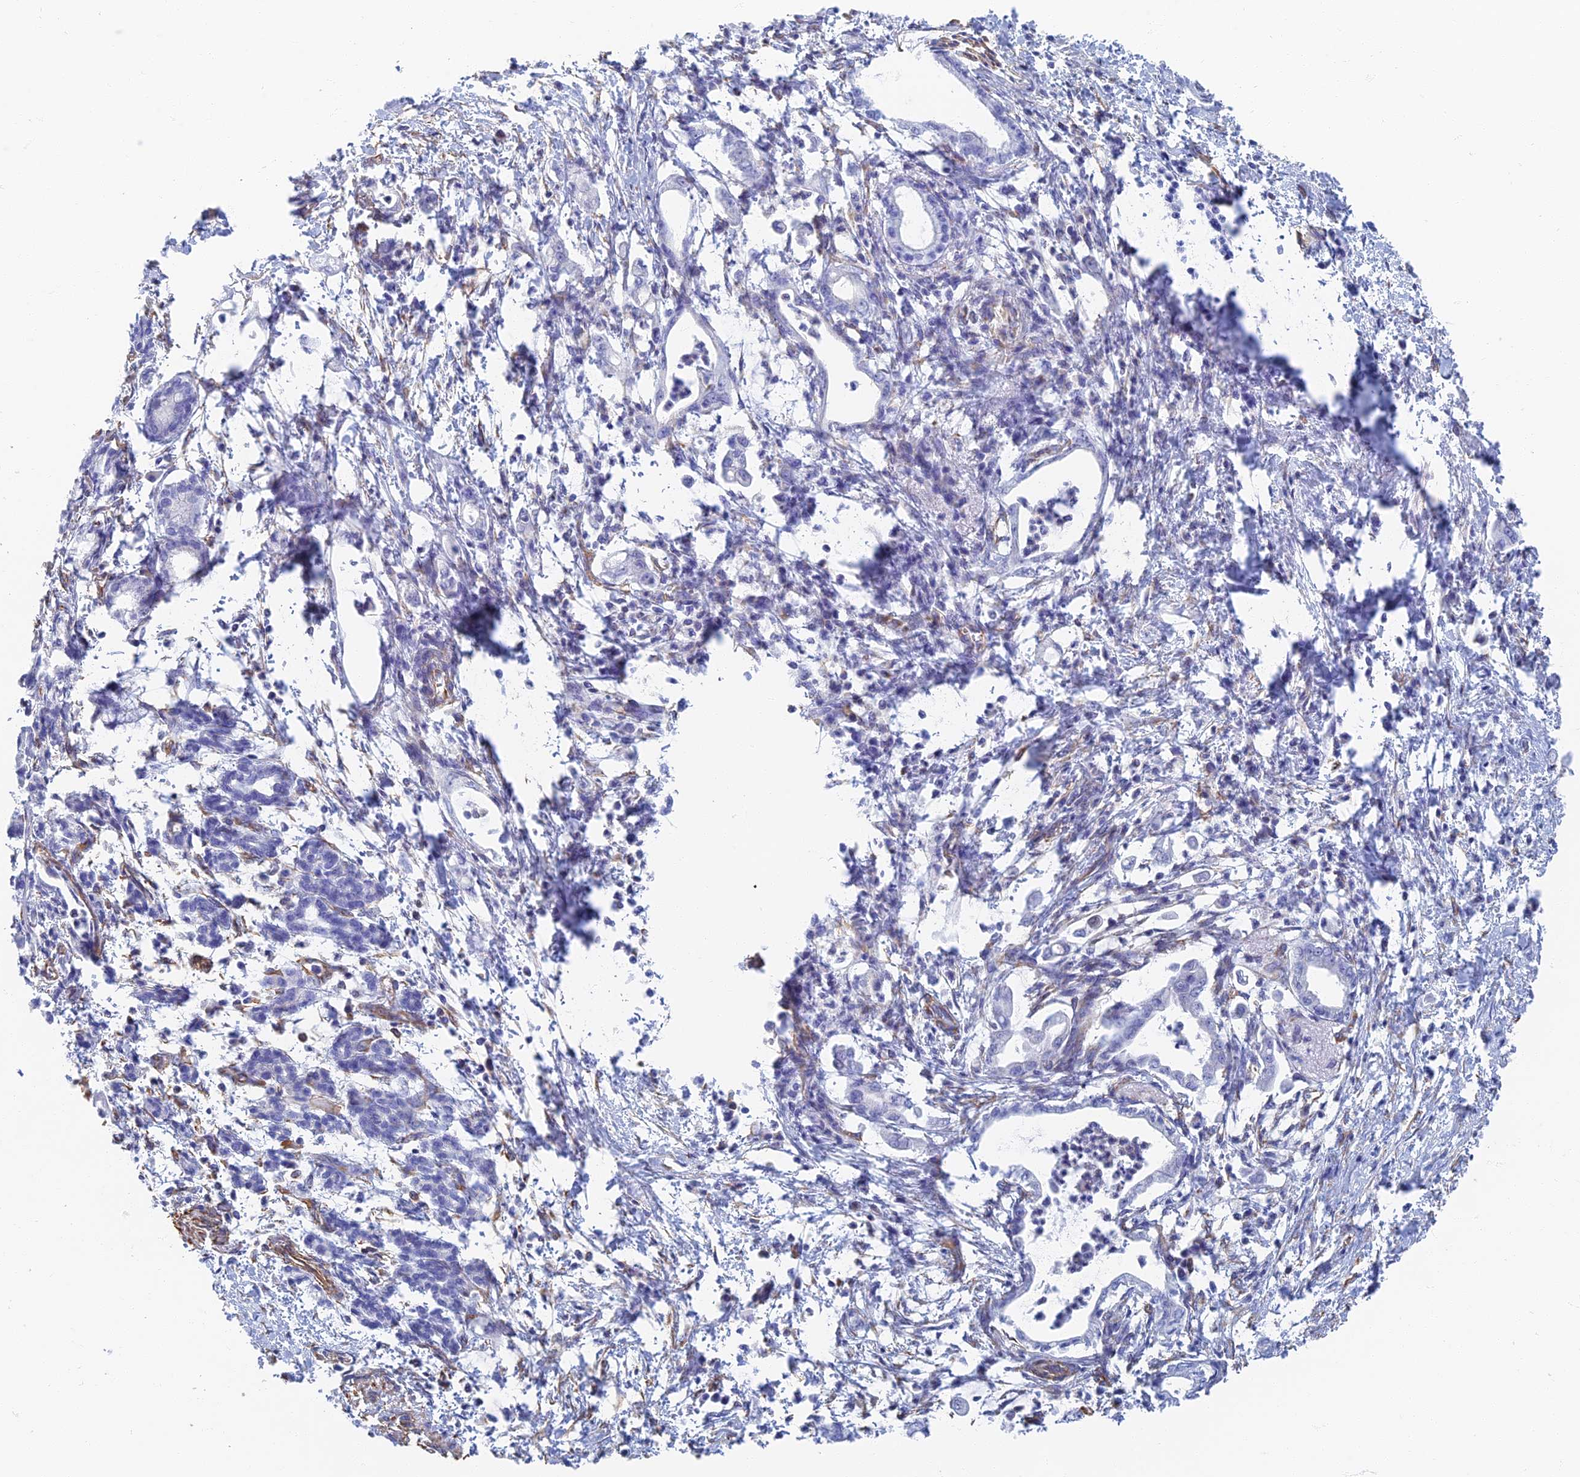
{"staining": {"intensity": "negative", "quantity": "none", "location": "none"}, "tissue": "pancreatic cancer", "cell_type": "Tumor cells", "image_type": "cancer", "snomed": [{"axis": "morphology", "description": "Adenocarcinoma, NOS"}, {"axis": "topography", "description": "Pancreas"}], "caption": "This photomicrograph is of pancreatic cancer stained with immunohistochemistry (IHC) to label a protein in brown with the nuclei are counter-stained blue. There is no expression in tumor cells. Nuclei are stained in blue.", "gene": "RMC1", "patient": {"sex": "female", "age": 55}}